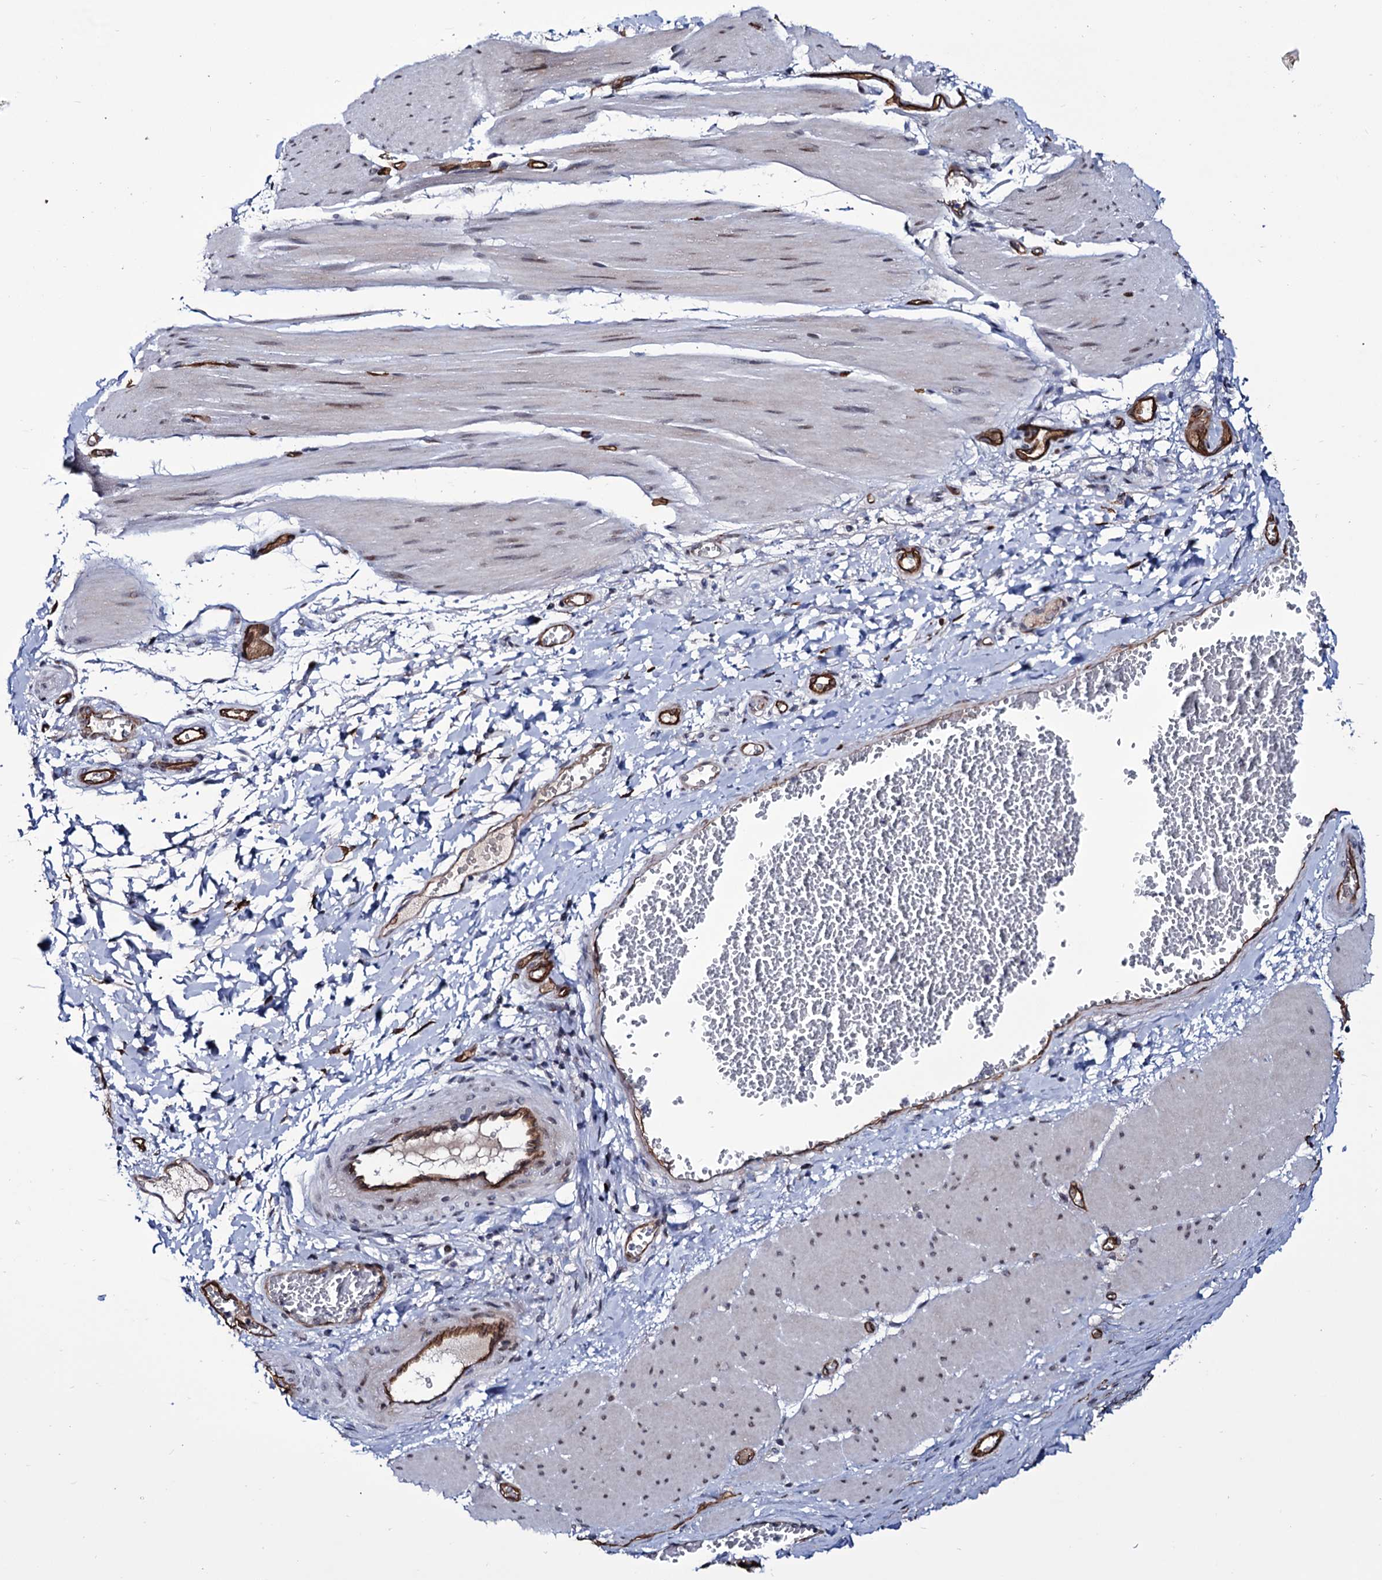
{"staining": {"intensity": "weak", "quantity": "<25%", "location": "nuclear"}, "tissue": "esophagus", "cell_type": "Squamous epithelial cells", "image_type": "normal", "snomed": [{"axis": "morphology", "description": "Normal tissue, NOS"}, {"axis": "topography", "description": "Esophagus"}], "caption": "Esophagus stained for a protein using immunohistochemistry reveals no expression squamous epithelial cells.", "gene": "ZC3H12C", "patient": {"sex": "male", "age": 60}}